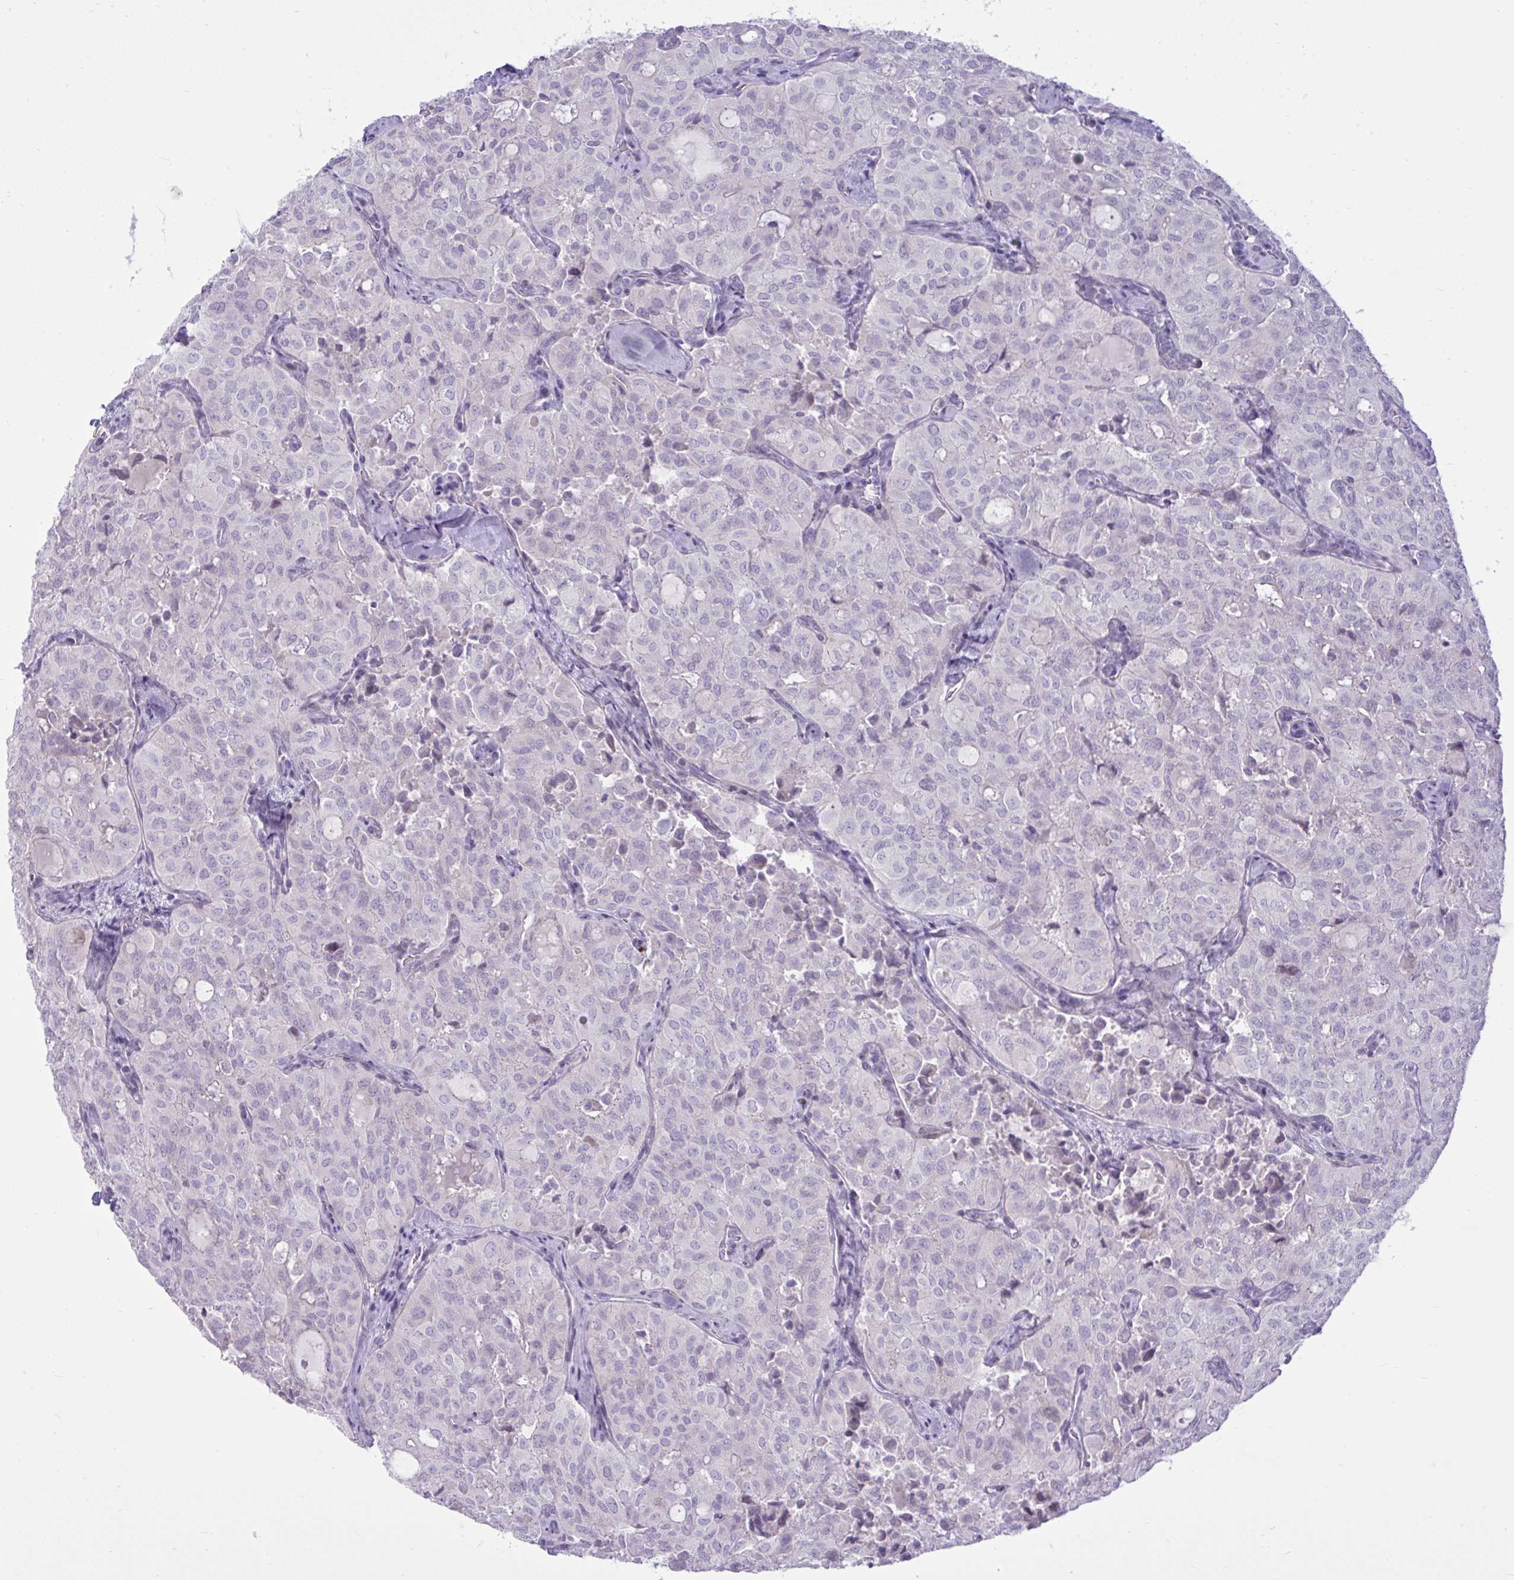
{"staining": {"intensity": "negative", "quantity": "none", "location": "none"}, "tissue": "thyroid cancer", "cell_type": "Tumor cells", "image_type": "cancer", "snomed": [{"axis": "morphology", "description": "Follicular adenoma carcinoma, NOS"}, {"axis": "topography", "description": "Thyroid gland"}], "caption": "An image of human thyroid follicular adenoma carcinoma is negative for staining in tumor cells.", "gene": "SPAG1", "patient": {"sex": "male", "age": 75}}